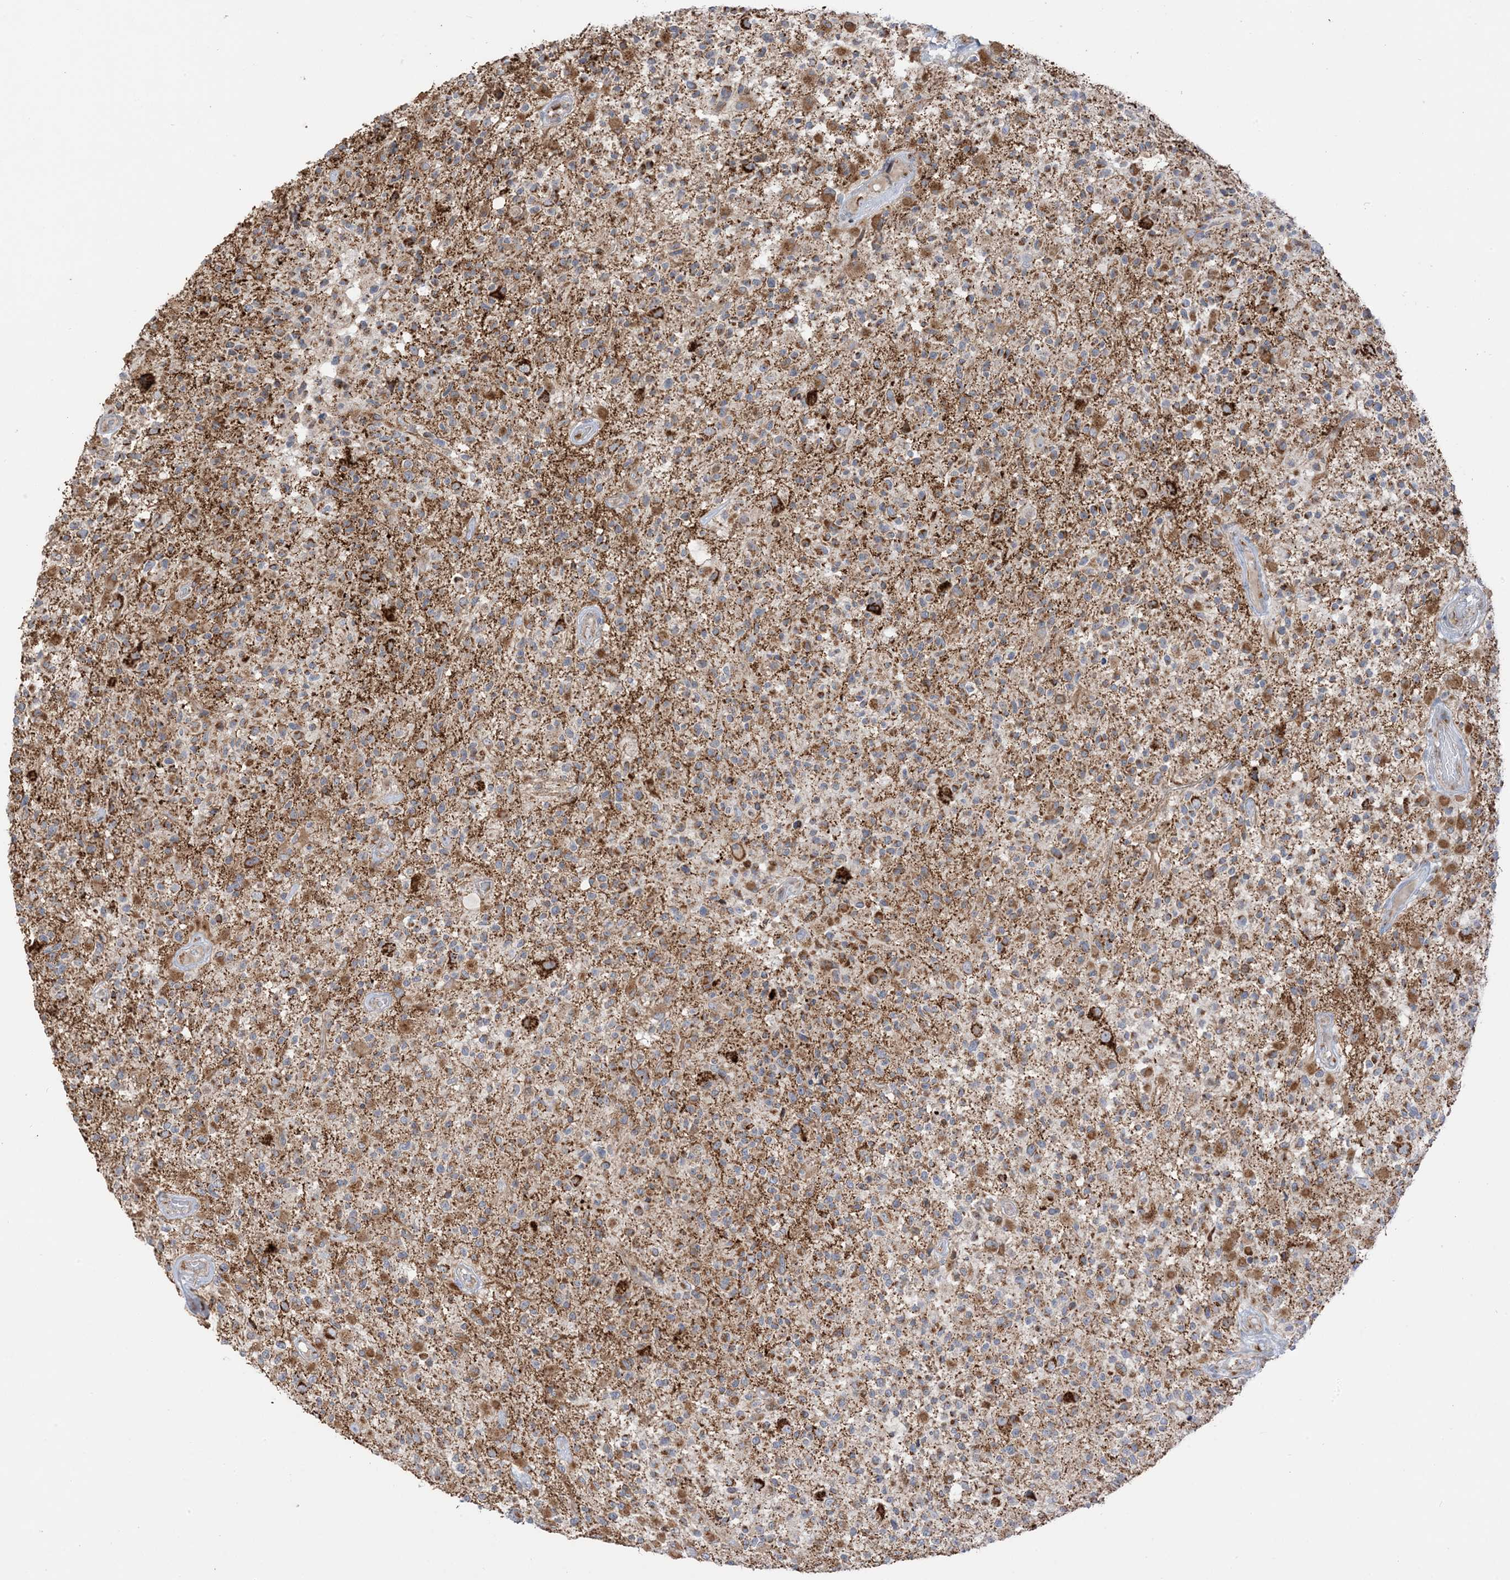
{"staining": {"intensity": "moderate", "quantity": ">75%", "location": "cytoplasmic/membranous"}, "tissue": "glioma", "cell_type": "Tumor cells", "image_type": "cancer", "snomed": [{"axis": "morphology", "description": "Glioma, malignant, High grade"}, {"axis": "morphology", "description": "Glioblastoma, NOS"}, {"axis": "topography", "description": "Brain"}], "caption": "Moderate cytoplasmic/membranous protein positivity is identified in about >75% of tumor cells in glioma. Using DAB (3,3'-diaminobenzidine) (brown) and hematoxylin (blue) stains, captured at high magnification using brightfield microscopy.", "gene": "SLC25A12", "patient": {"sex": "male", "age": 60}}